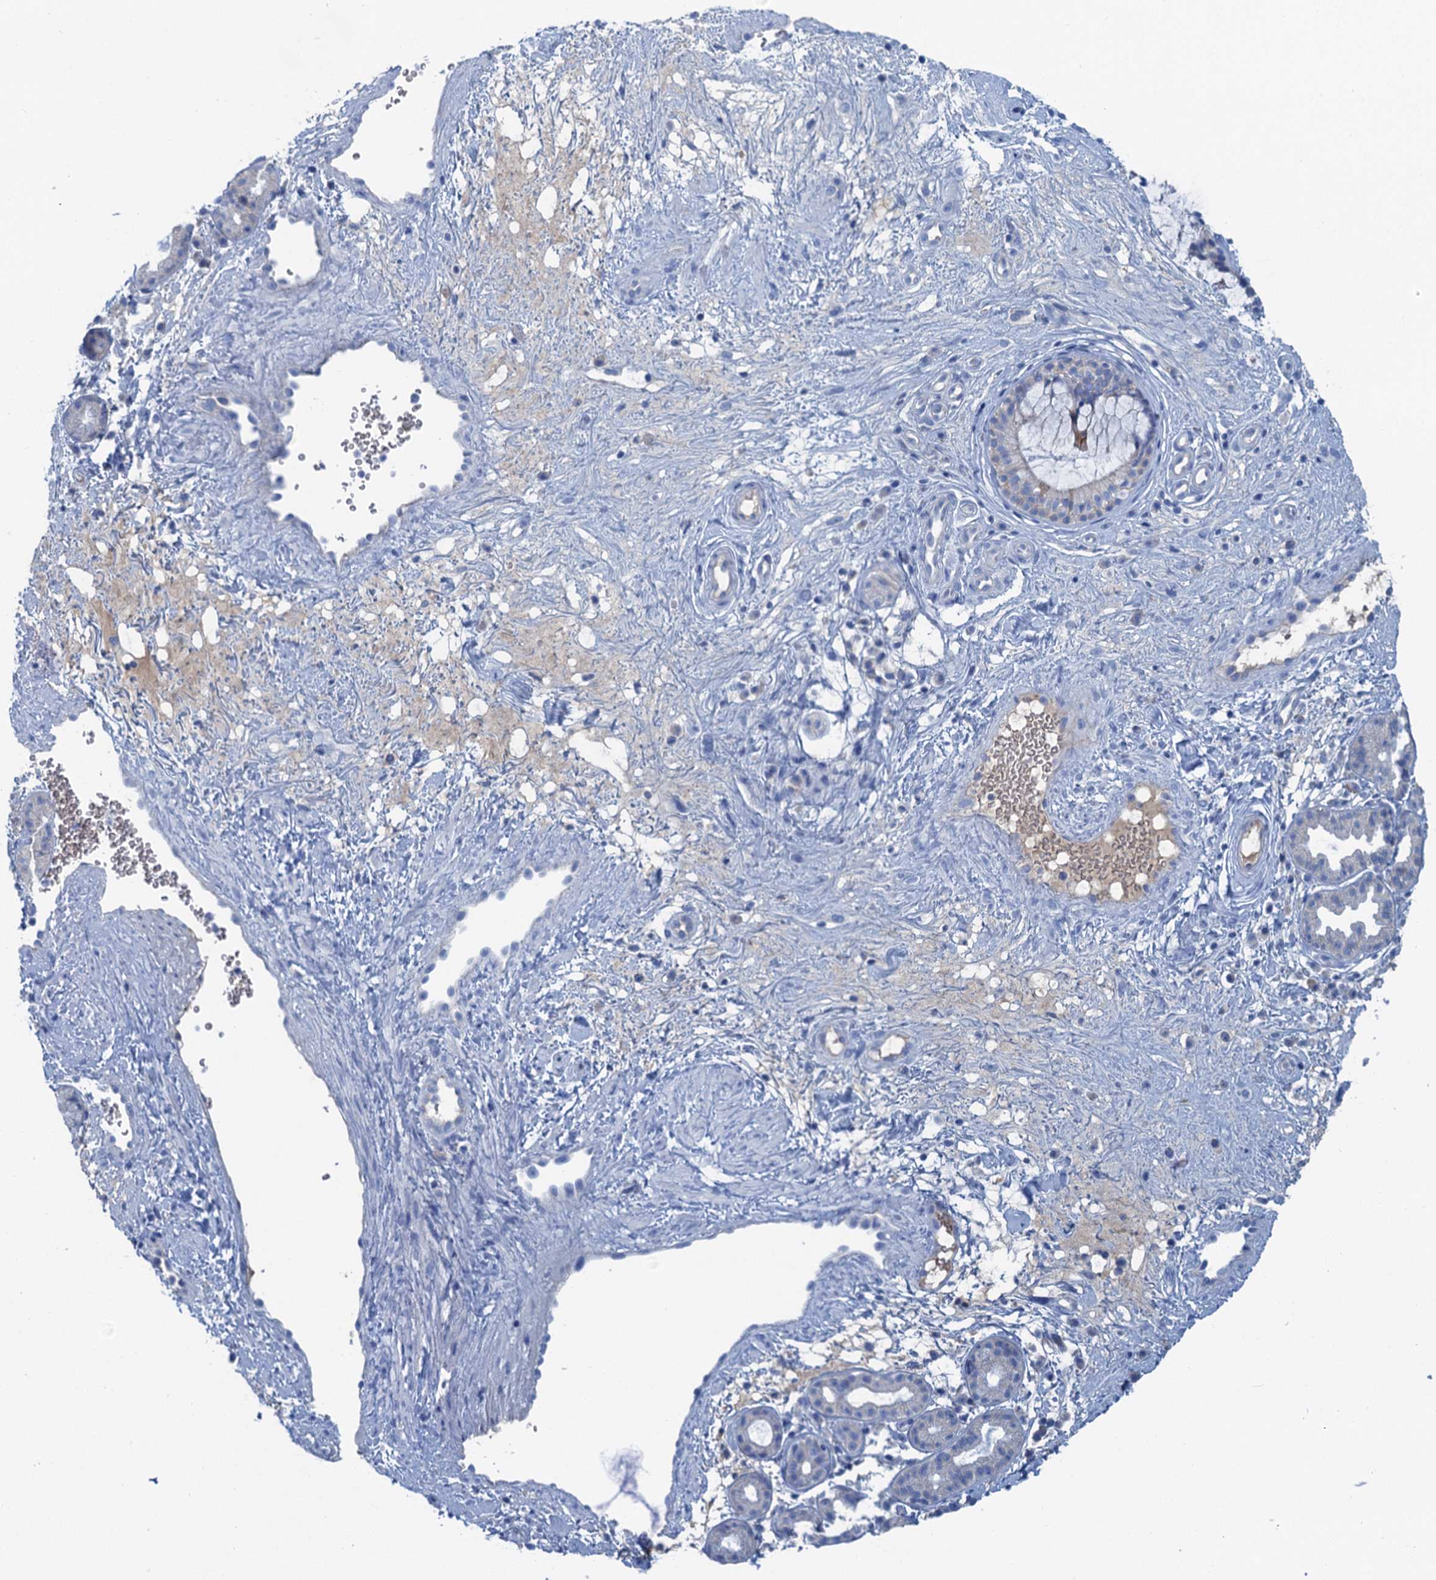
{"staining": {"intensity": "weak", "quantity": "25%-75%", "location": "cytoplasmic/membranous"}, "tissue": "nasopharynx", "cell_type": "Respiratory epithelial cells", "image_type": "normal", "snomed": [{"axis": "morphology", "description": "Normal tissue, NOS"}, {"axis": "topography", "description": "Nasopharynx"}], "caption": "The immunohistochemical stain labels weak cytoplasmic/membranous staining in respiratory epithelial cells of benign nasopharynx.", "gene": "MYADML2", "patient": {"sex": "male", "age": 32}}